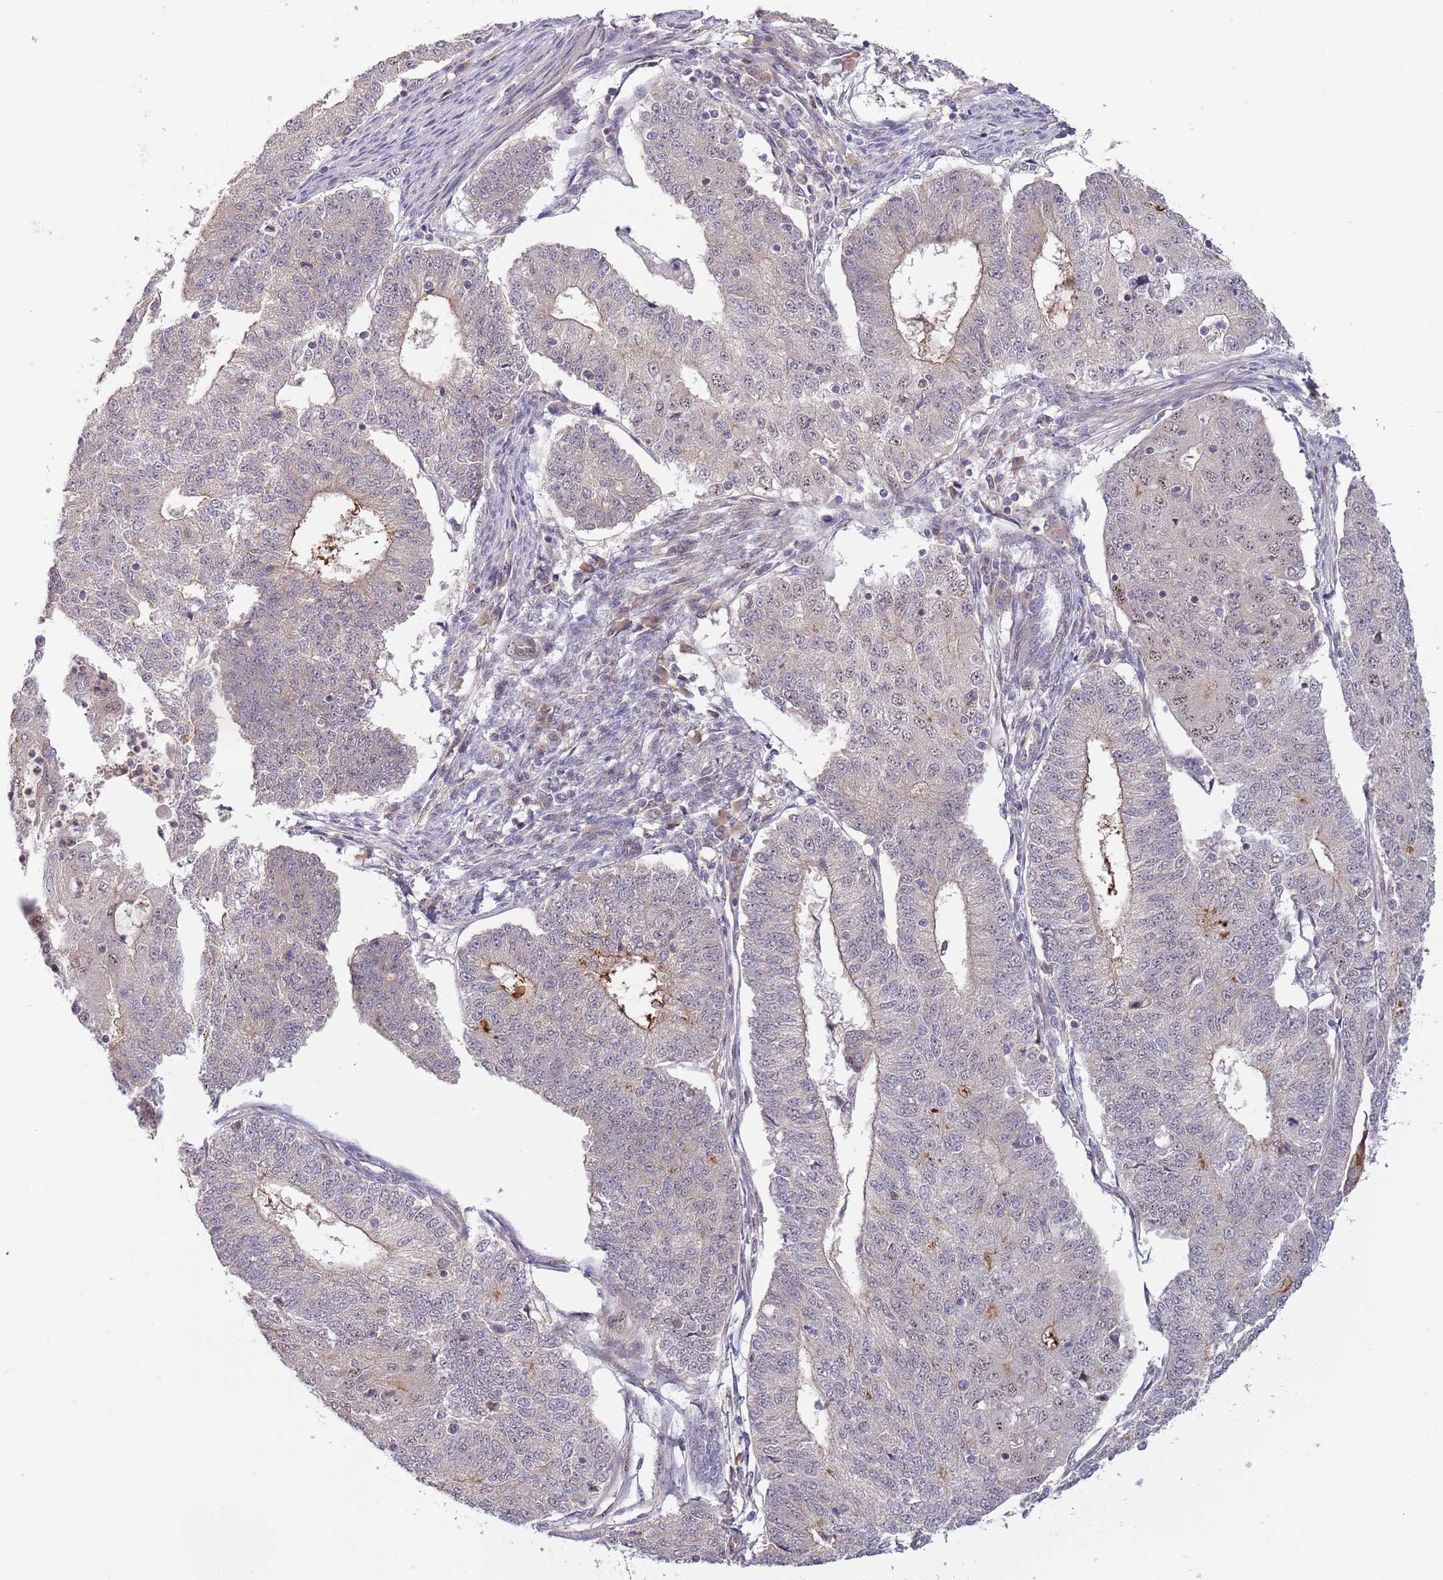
{"staining": {"intensity": "negative", "quantity": "none", "location": "none"}, "tissue": "endometrial cancer", "cell_type": "Tumor cells", "image_type": "cancer", "snomed": [{"axis": "morphology", "description": "Adenocarcinoma, NOS"}, {"axis": "topography", "description": "Endometrium"}], "caption": "Immunohistochemical staining of endometrial cancer (adenocarcinoma) shows no significant expression in tumor cells.", "gene": "PRR16", "patient": {"sex": "female", "age": 56}}